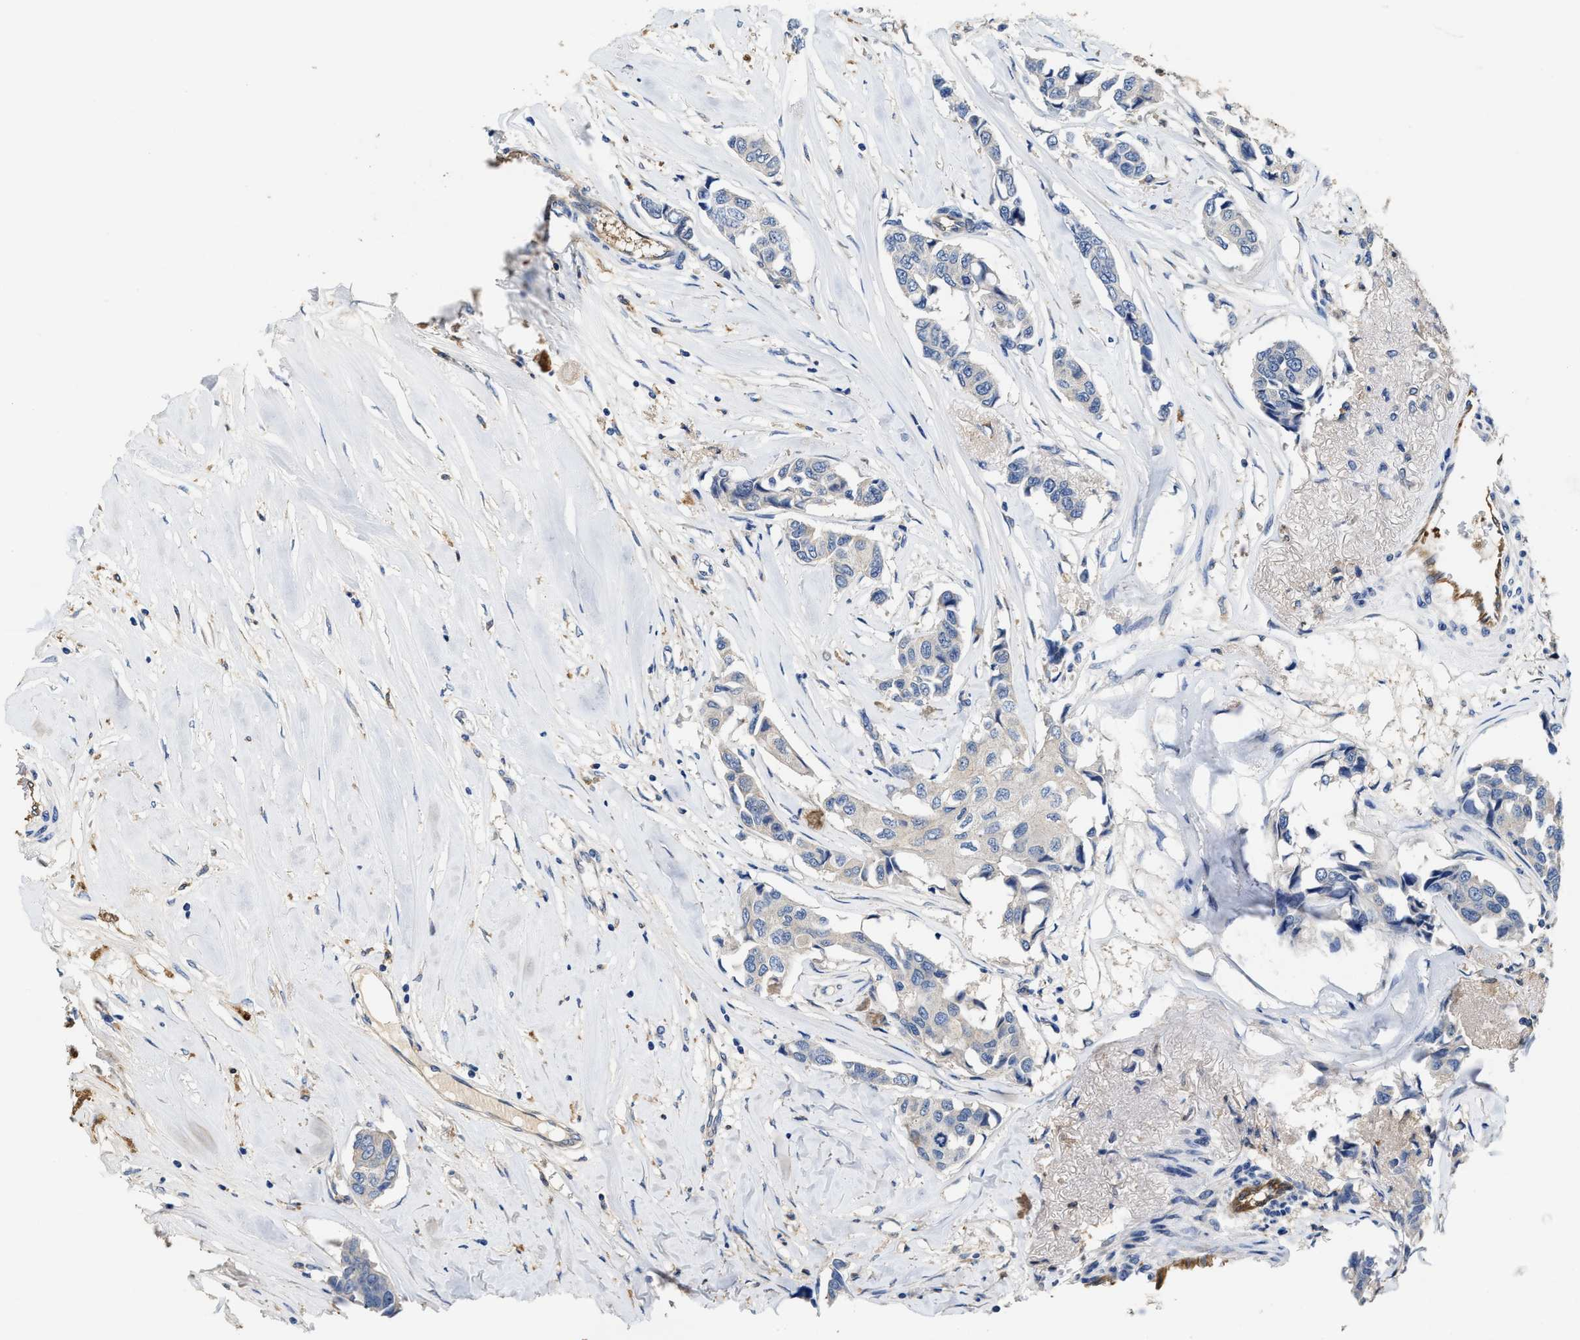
{"staining": {"intensity": "negative", "quantity": "none", "location": "none"}, "tissue": "breast cancer", "cell_type": "Tumor cells", "image_type": "cancer", "snomed": [{"axis": "morphology", "description": "Duct carcinoma"}, {"axis": "topography", "description": "Breast"}], "caption": "DAB (3,3'-diaminobenzidine) immunohistochemical staining of human infiltrating ductal carcinoma (breast) demonstrates no significant staining in tumor cells.", "gene": "PEG10", "patient": {"sex": "female", "age": 80}}